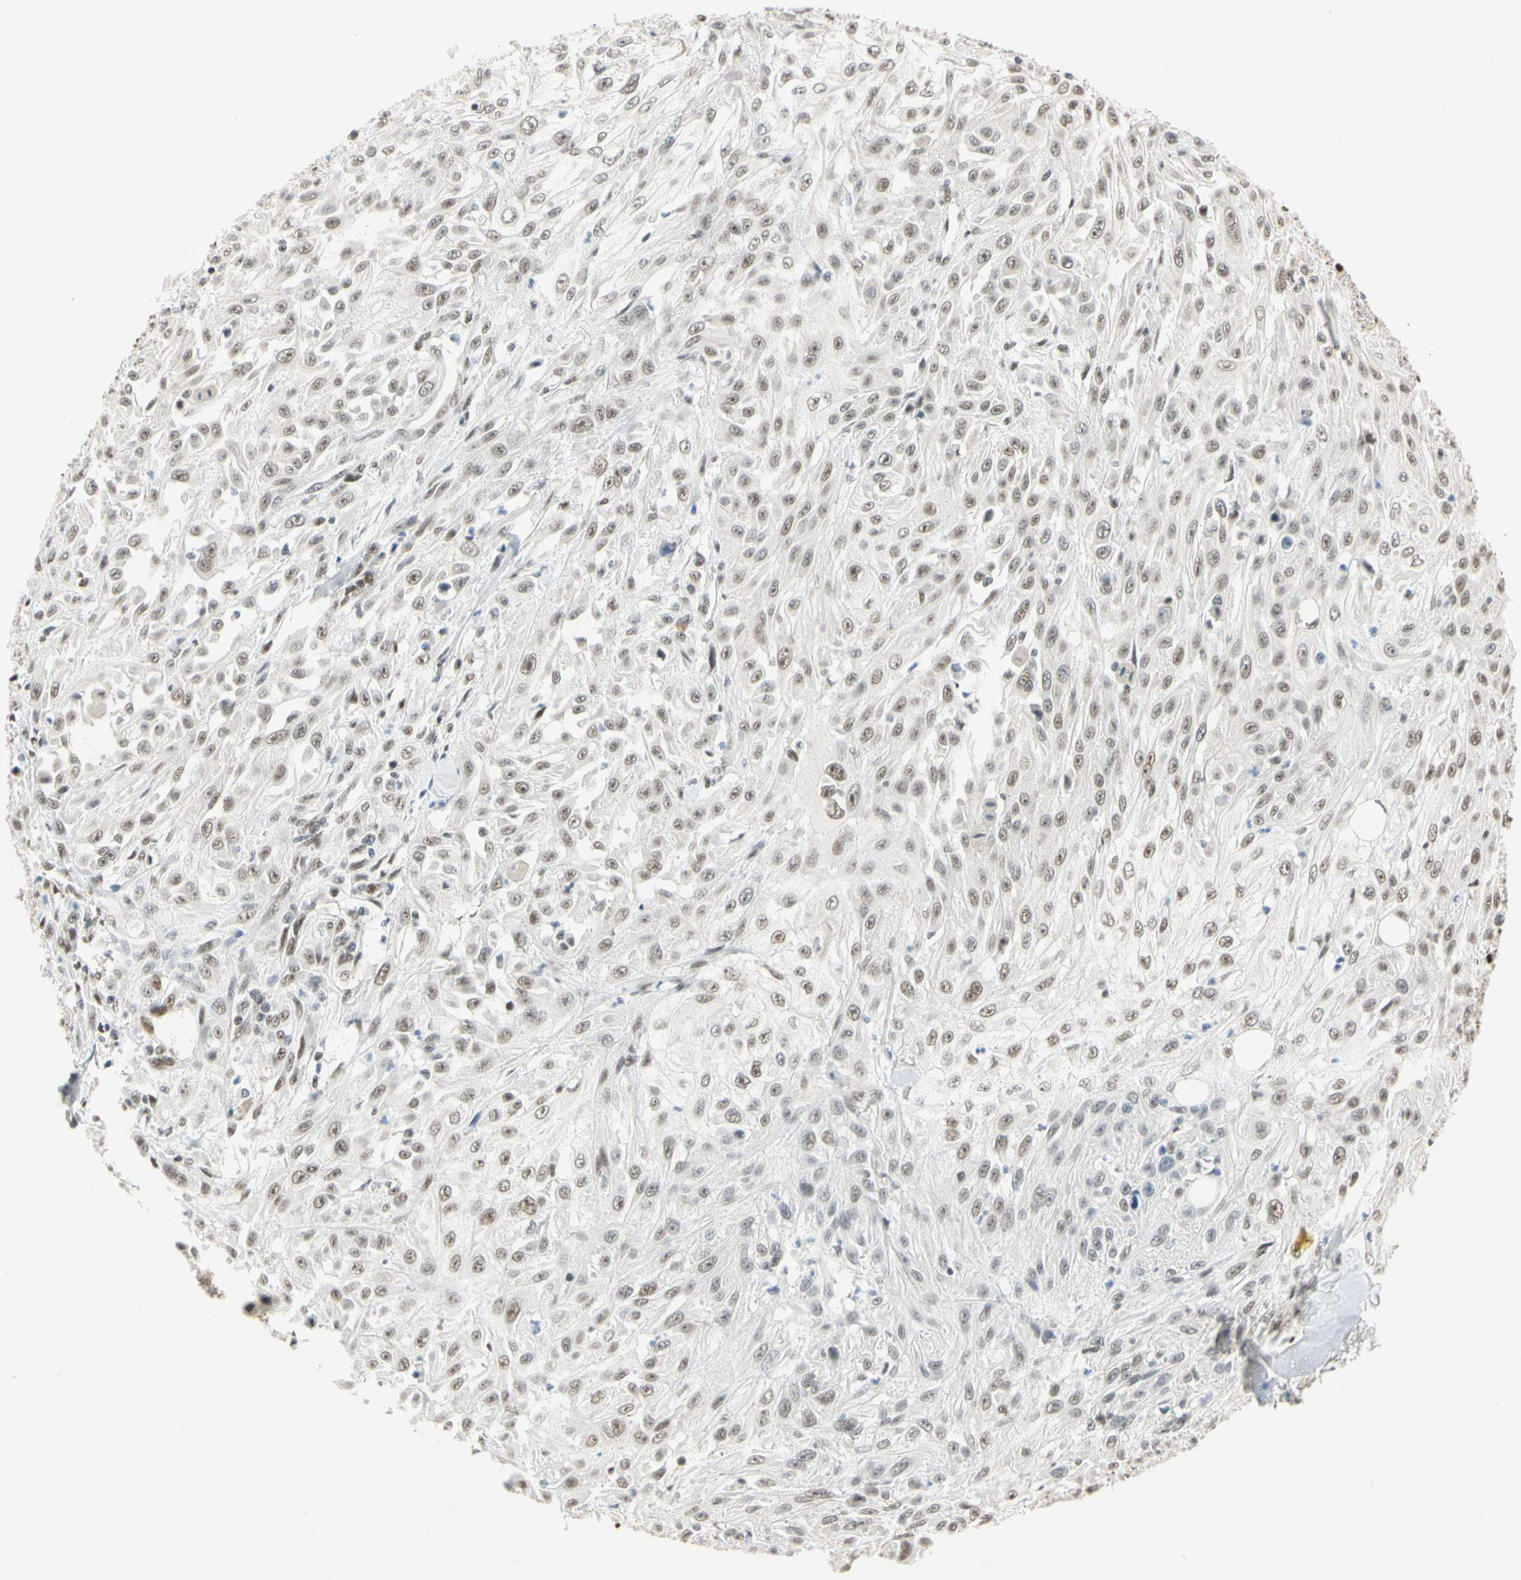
{"staining": {"intensity": "weak", "quantity": ">75%", "location": "nuclear"}, "tissue": "skin cancer", "cell_type": "Tumor cells", "image_type": "cancer", "snomed": [{"axis": "morphology", "description": "Squamous cell carcinoma, NOS"}, {"axis": "topography", "description": "Skin"}], "caption": "A photomicrograph of human skin cancer stained for a protein demonstrates weak nuclear brown staining in tumor cells.", "gene": "ZSCAN16", "patient": {"sex": "male", "age": 75}}